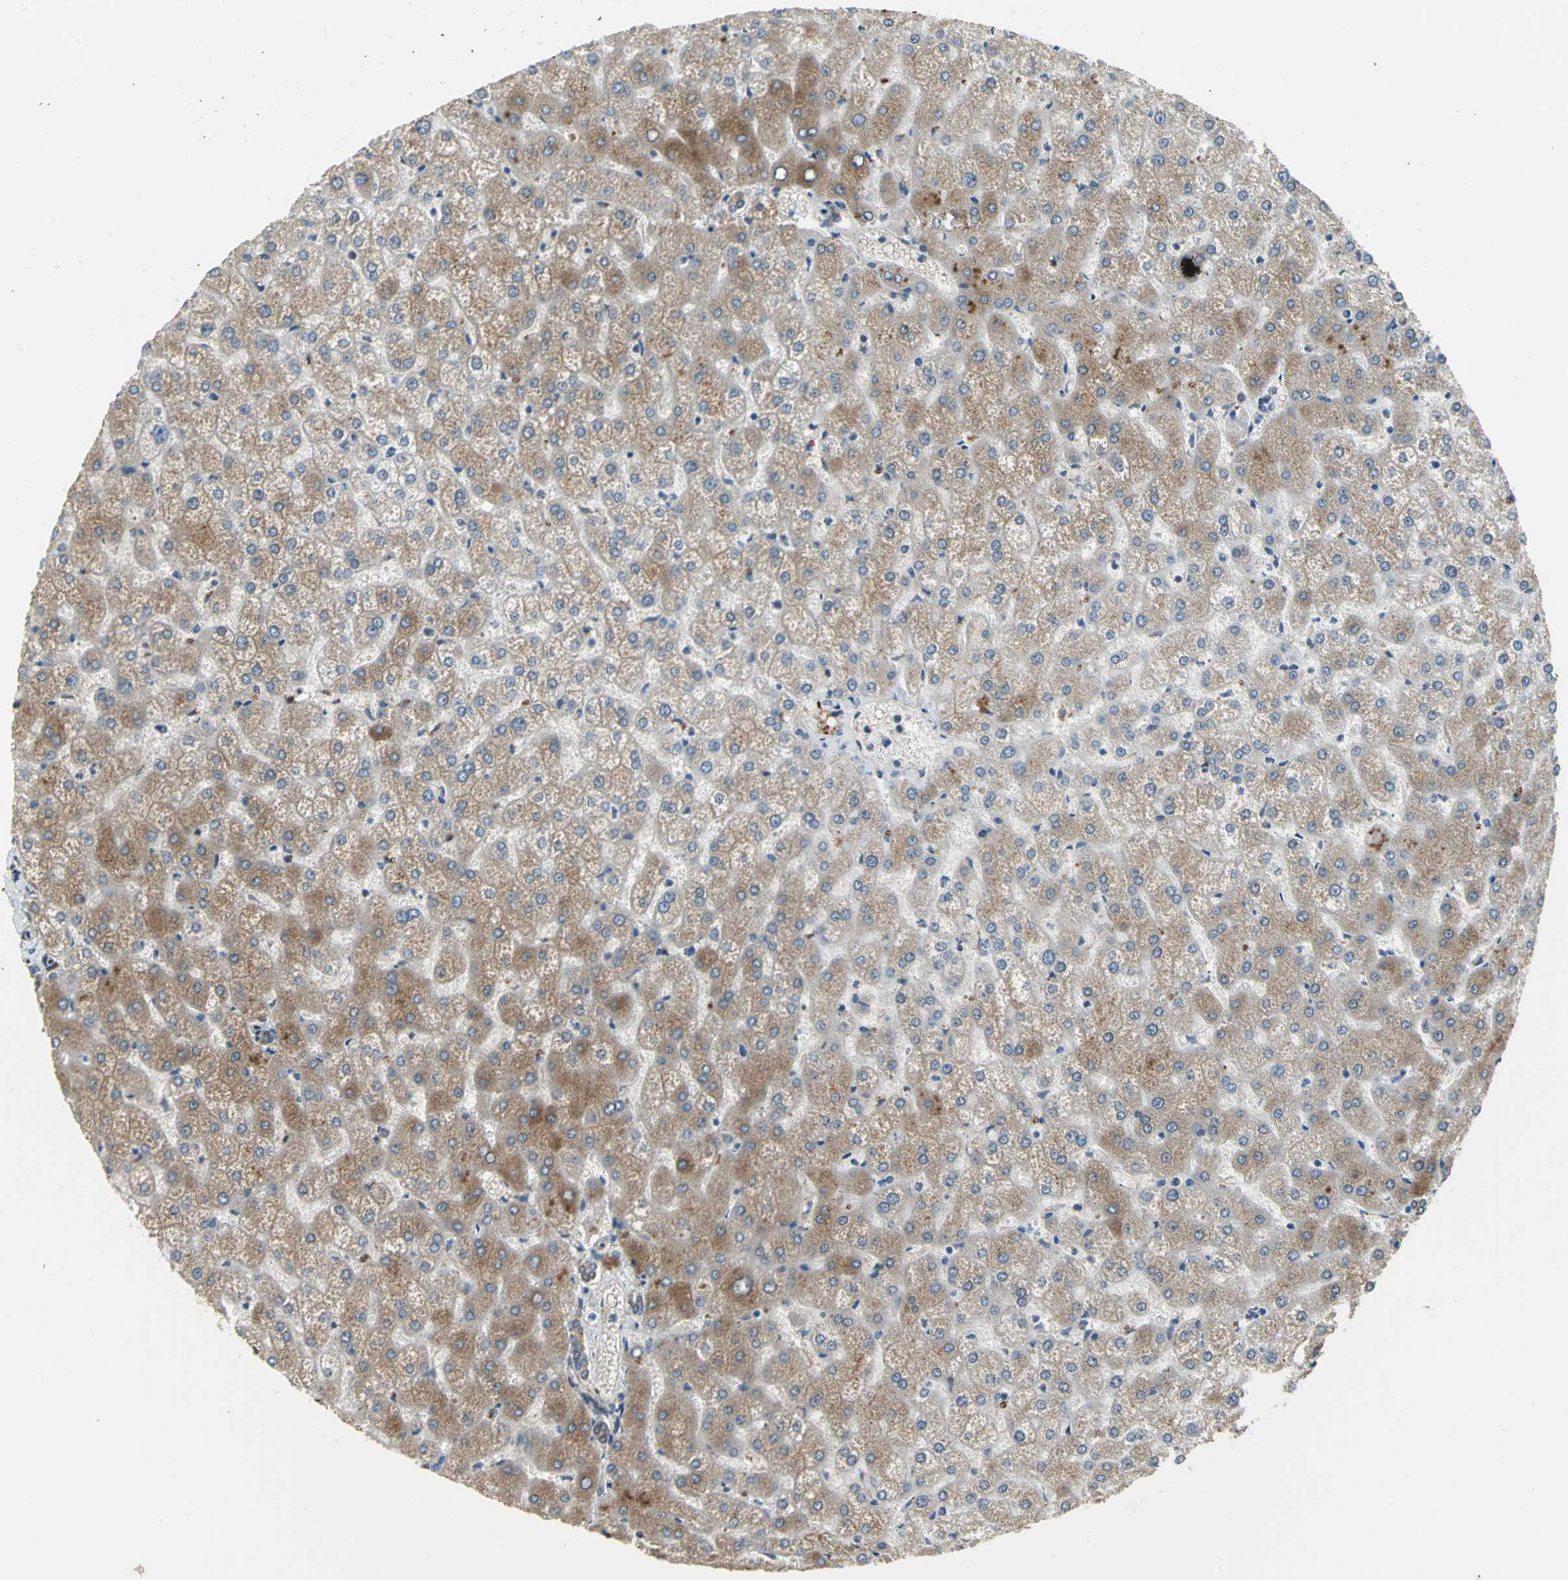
{"staining": {"intensity": "moderate", "quantity": "25%-75%", "location": "cytoplasmic/membranous"}, "tissue": "liver", "cell_type": "Cholangiocytes", "image_type": "normal", "snomed": [{"axis": "morphology", "description": "Normal tissue, NOS"}, {"axis": "topography", "description": "Liver"}], "caption": "IHC (DAB (3,3'-diaminobenzidine)) staining of normal liver reveals moderate cytoplasmic/membranous protein expression in about 25%-75% of cholangiocytes. (DAB (3,3'-diaminobenzidine) = brown stain, brightfield microscopy at high magnification).", "gene": "SYVN1", "patient": {"sex": "female", "age": 32}}